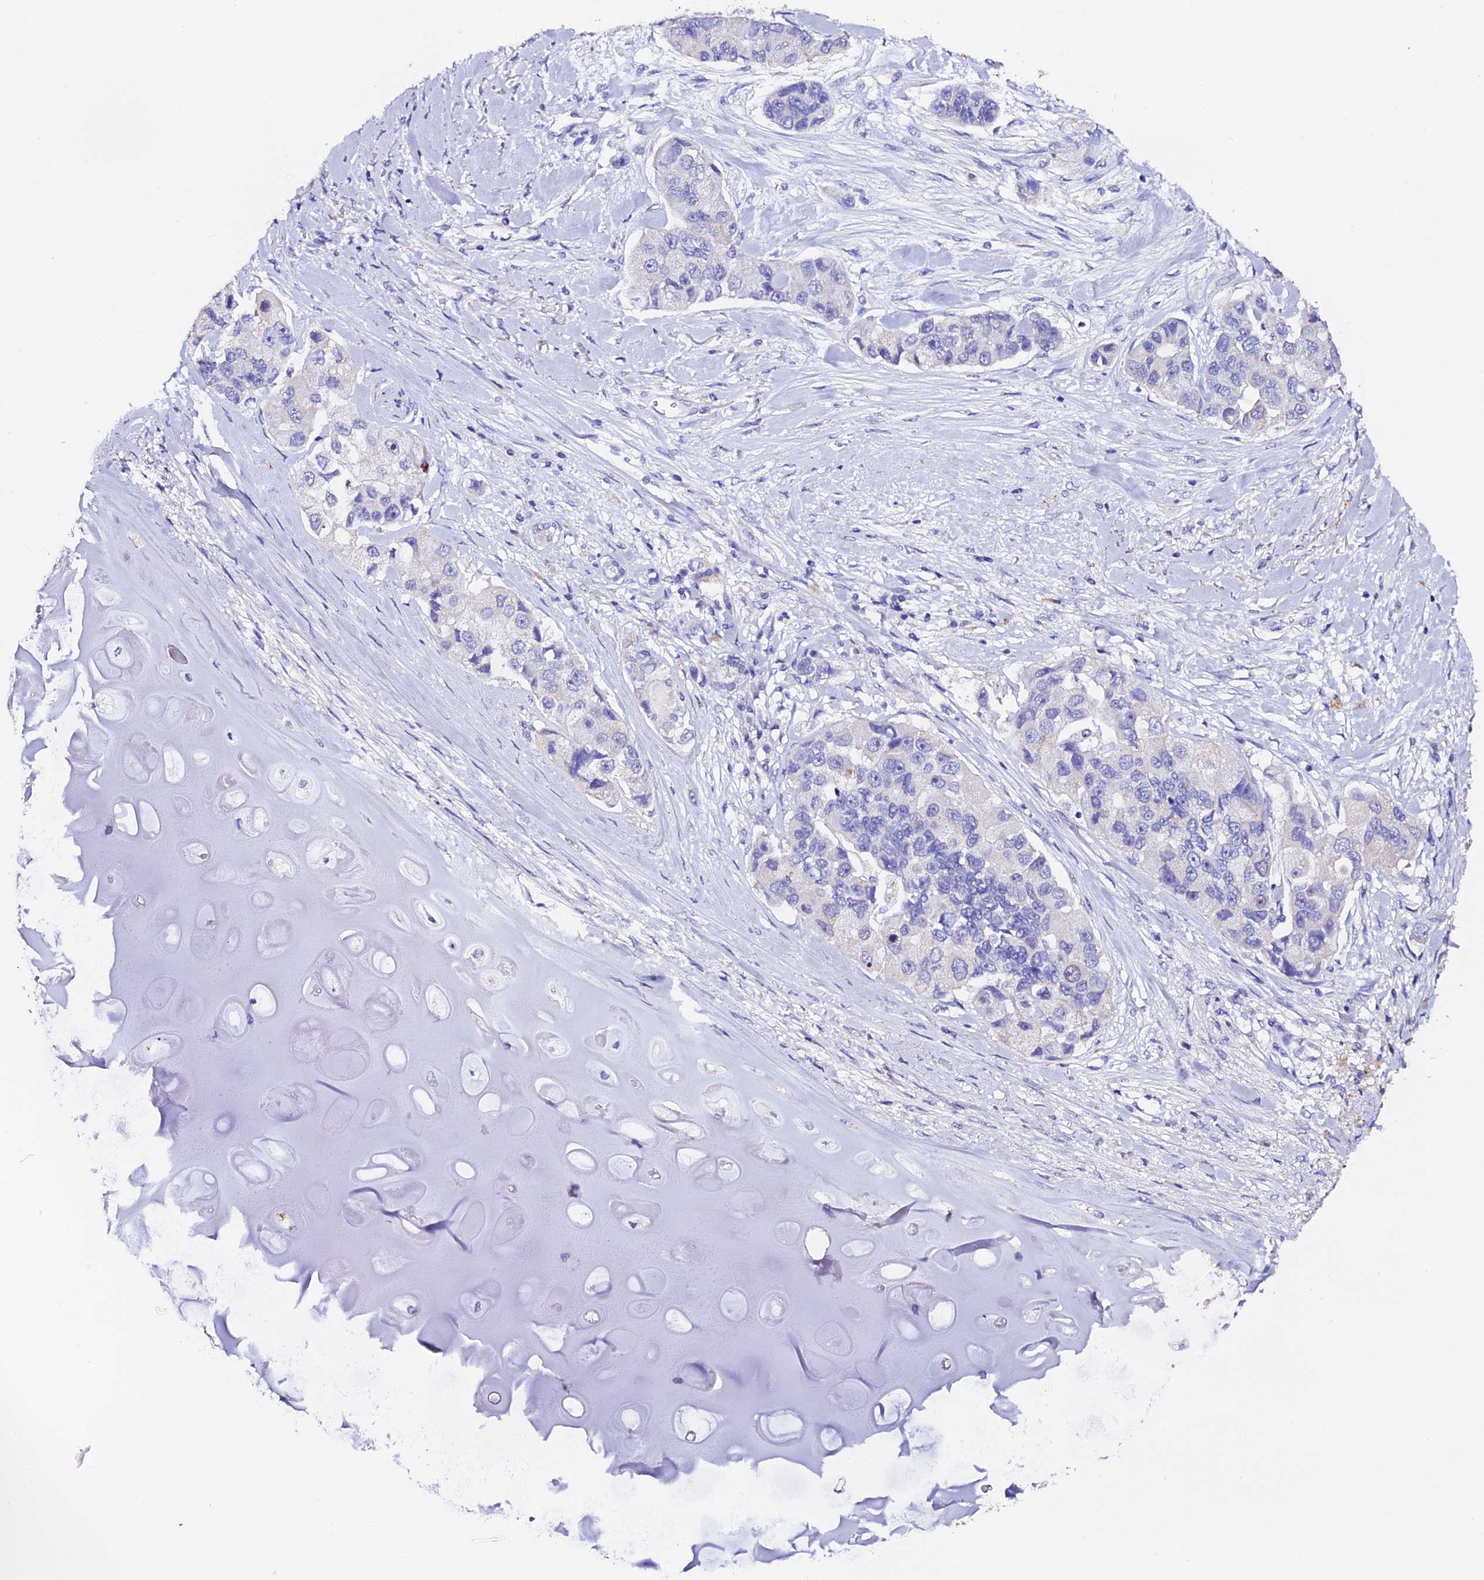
{"staining": {"intensity": "negative", "quantity": "none", "location": "none"}, "tissue": "lung cancer", "cell_type": "Tumor cells", "image_type": "cancer", "snomed": [{"axis": "morphology", "description": "Adenocarcinoma, NOS"}, {"axis": "topography", "description": "Lung"}], "caption": "Immunohistochemical staining of lung cancer exhibits no significant positivity in tumor cells. (DAB IHC, high magnification).", "gene": "FBXW9", "patient": {"sex": "female", "age": 54}}